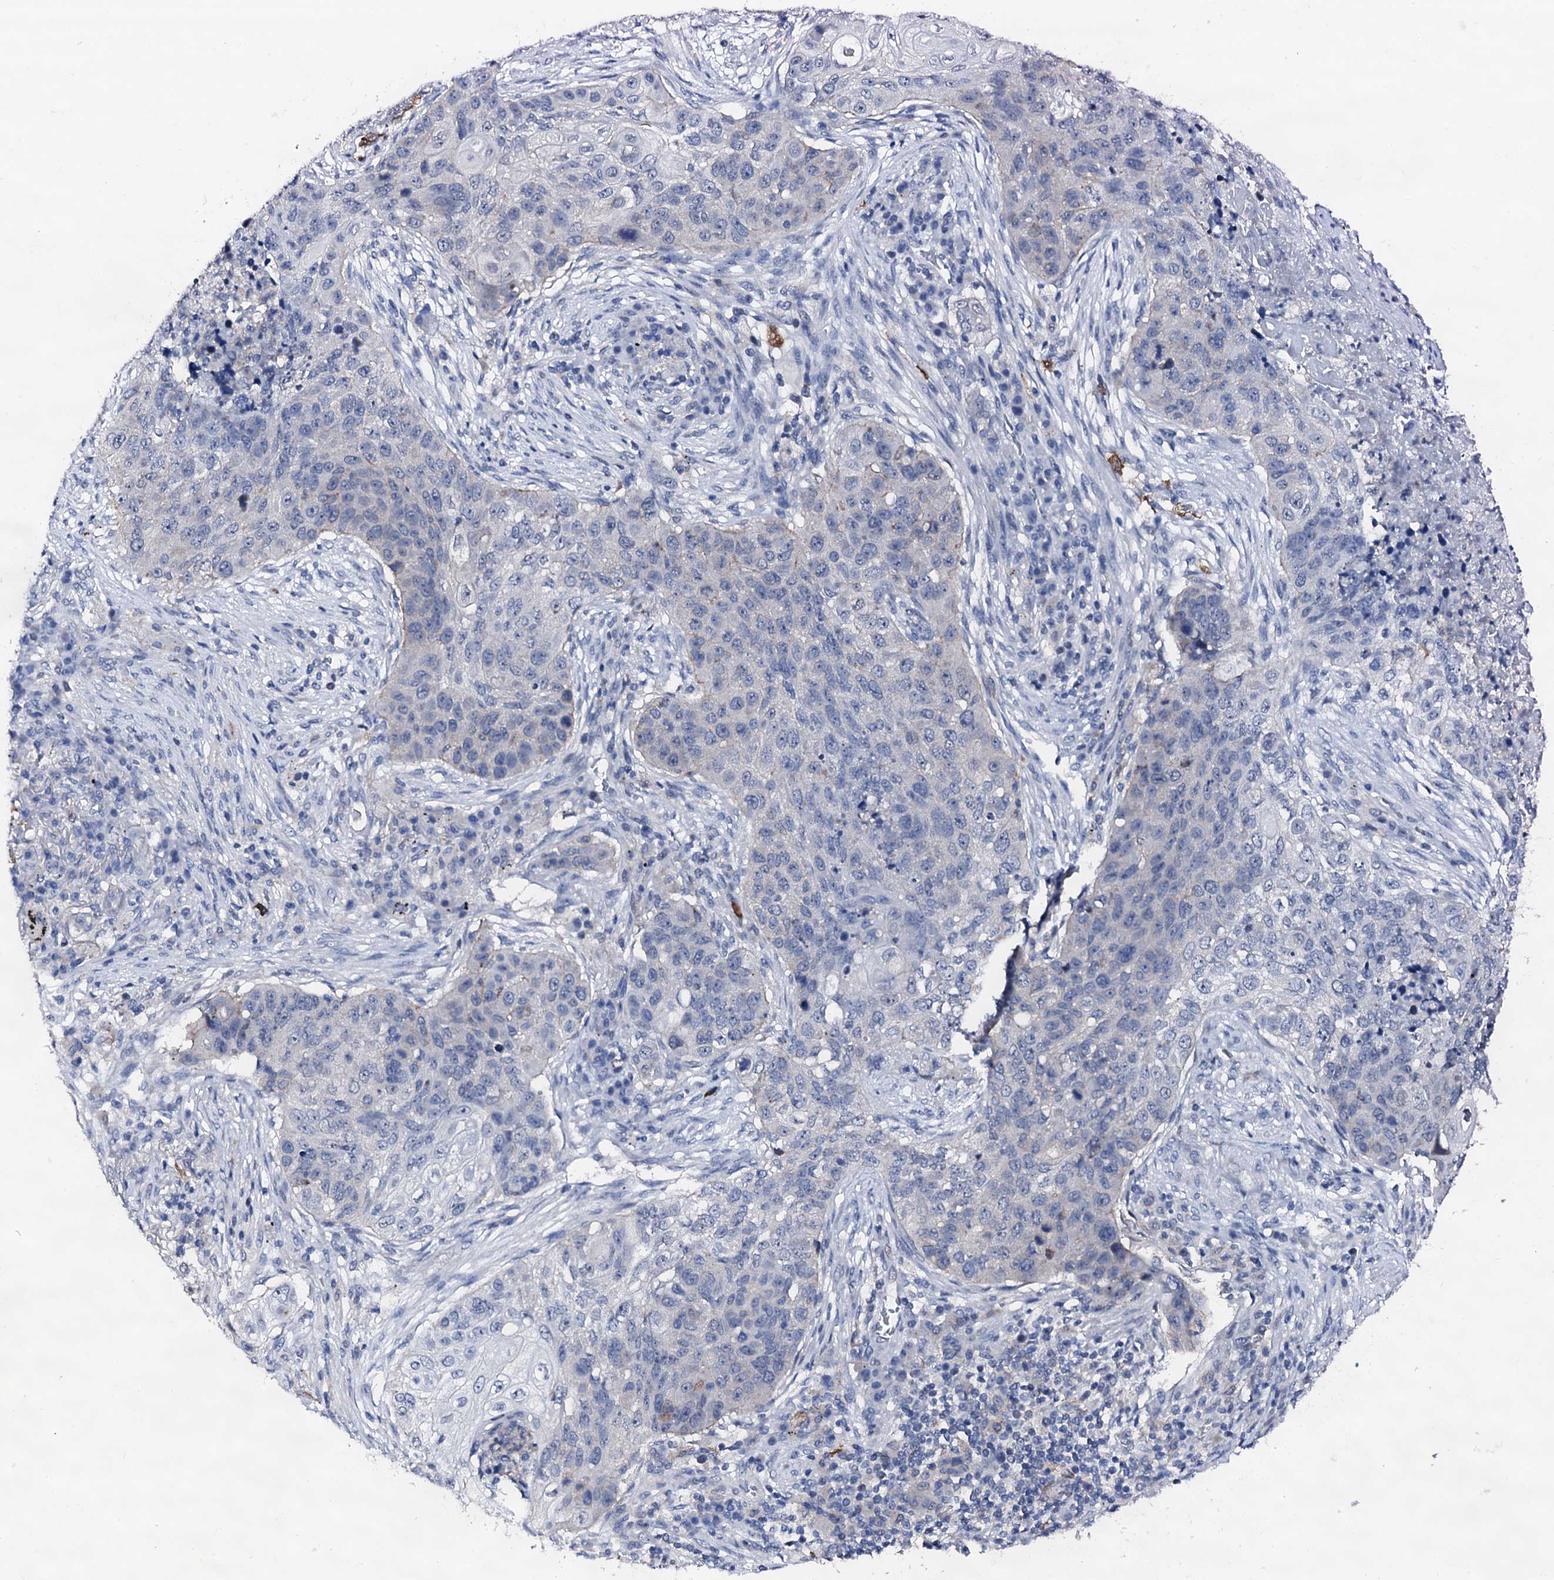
{"staining": {"intensity": "negative", "quantity": "none", "location": "none"}, "tissue": "lung cancer", "cell_type": "Tumor cells", "image_type": "cancer", "snomed": [{"axis": "morphology", "description": "Squamous cell carcinoma, NOS"}, {"axis": "topography", "description": "Lung"}], "caption": "Human squamous cell carcinoma (lung) stained for a protein using IHC reveals no staining in tumor cells.", "gene": "TRAFD1", "patient": {"sex": "female", "age": 63}}